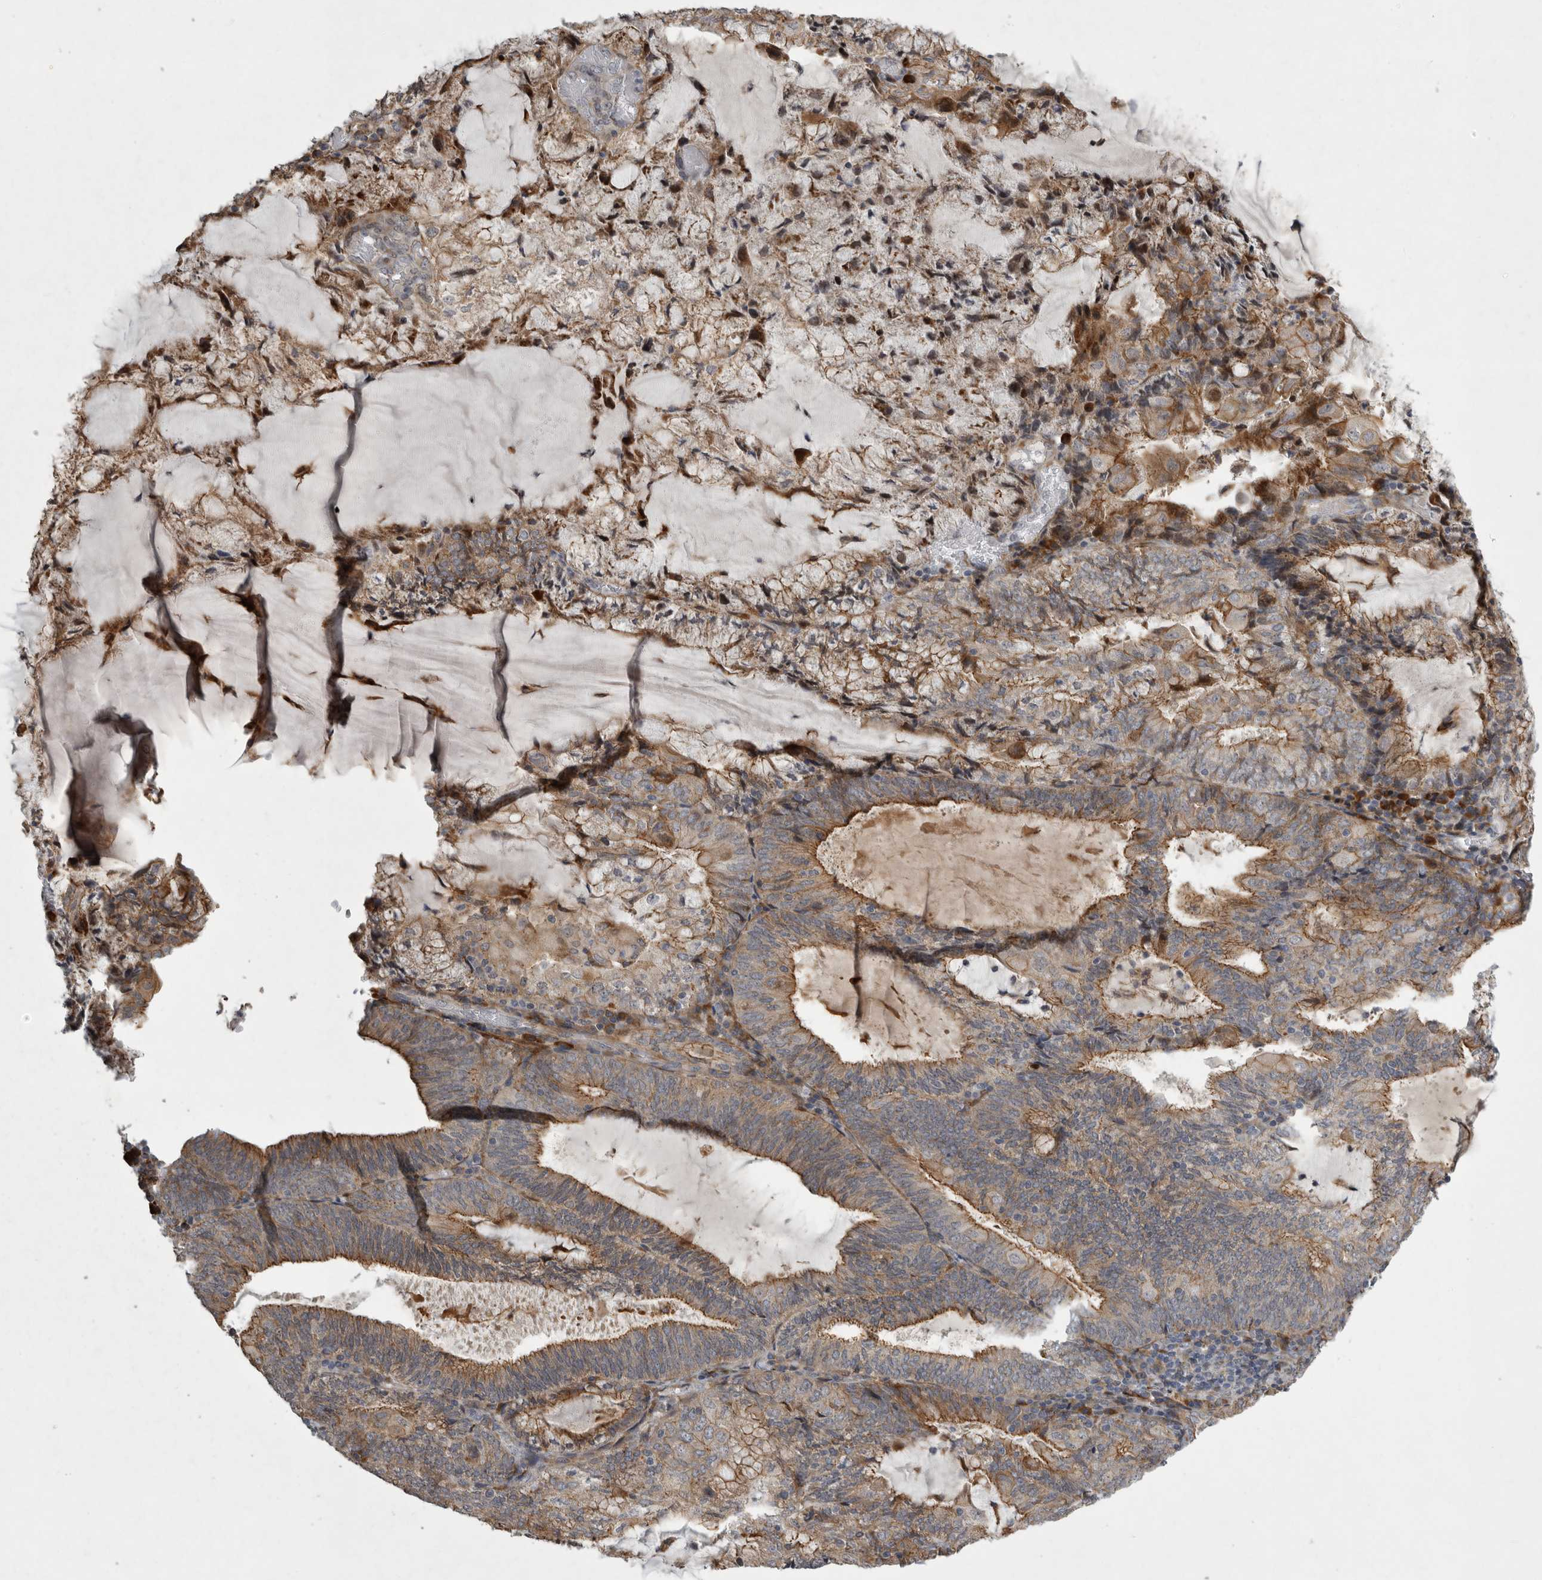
{"staining": {"intensity": "moderate", "quantity": ">75%", "location": "cytoplasmic/membranous"}, "tissue": "endometrial cancer", "cell_type": "Tumor cells", "image_type": "cancer", "snomed": [{"axis": "morphology", "description": "Adenocarcinoma, NOS"}, {"axis": "topography", "description": "Endometrium"}], "caption": "Protein staining reveals moderate cytoplasmic/membranous expression in approximately >75% of tumor cells in endometrial adenocarcinoma.", "gene": "MPDZ", "patient": {"sex": "female", "age": 81}}